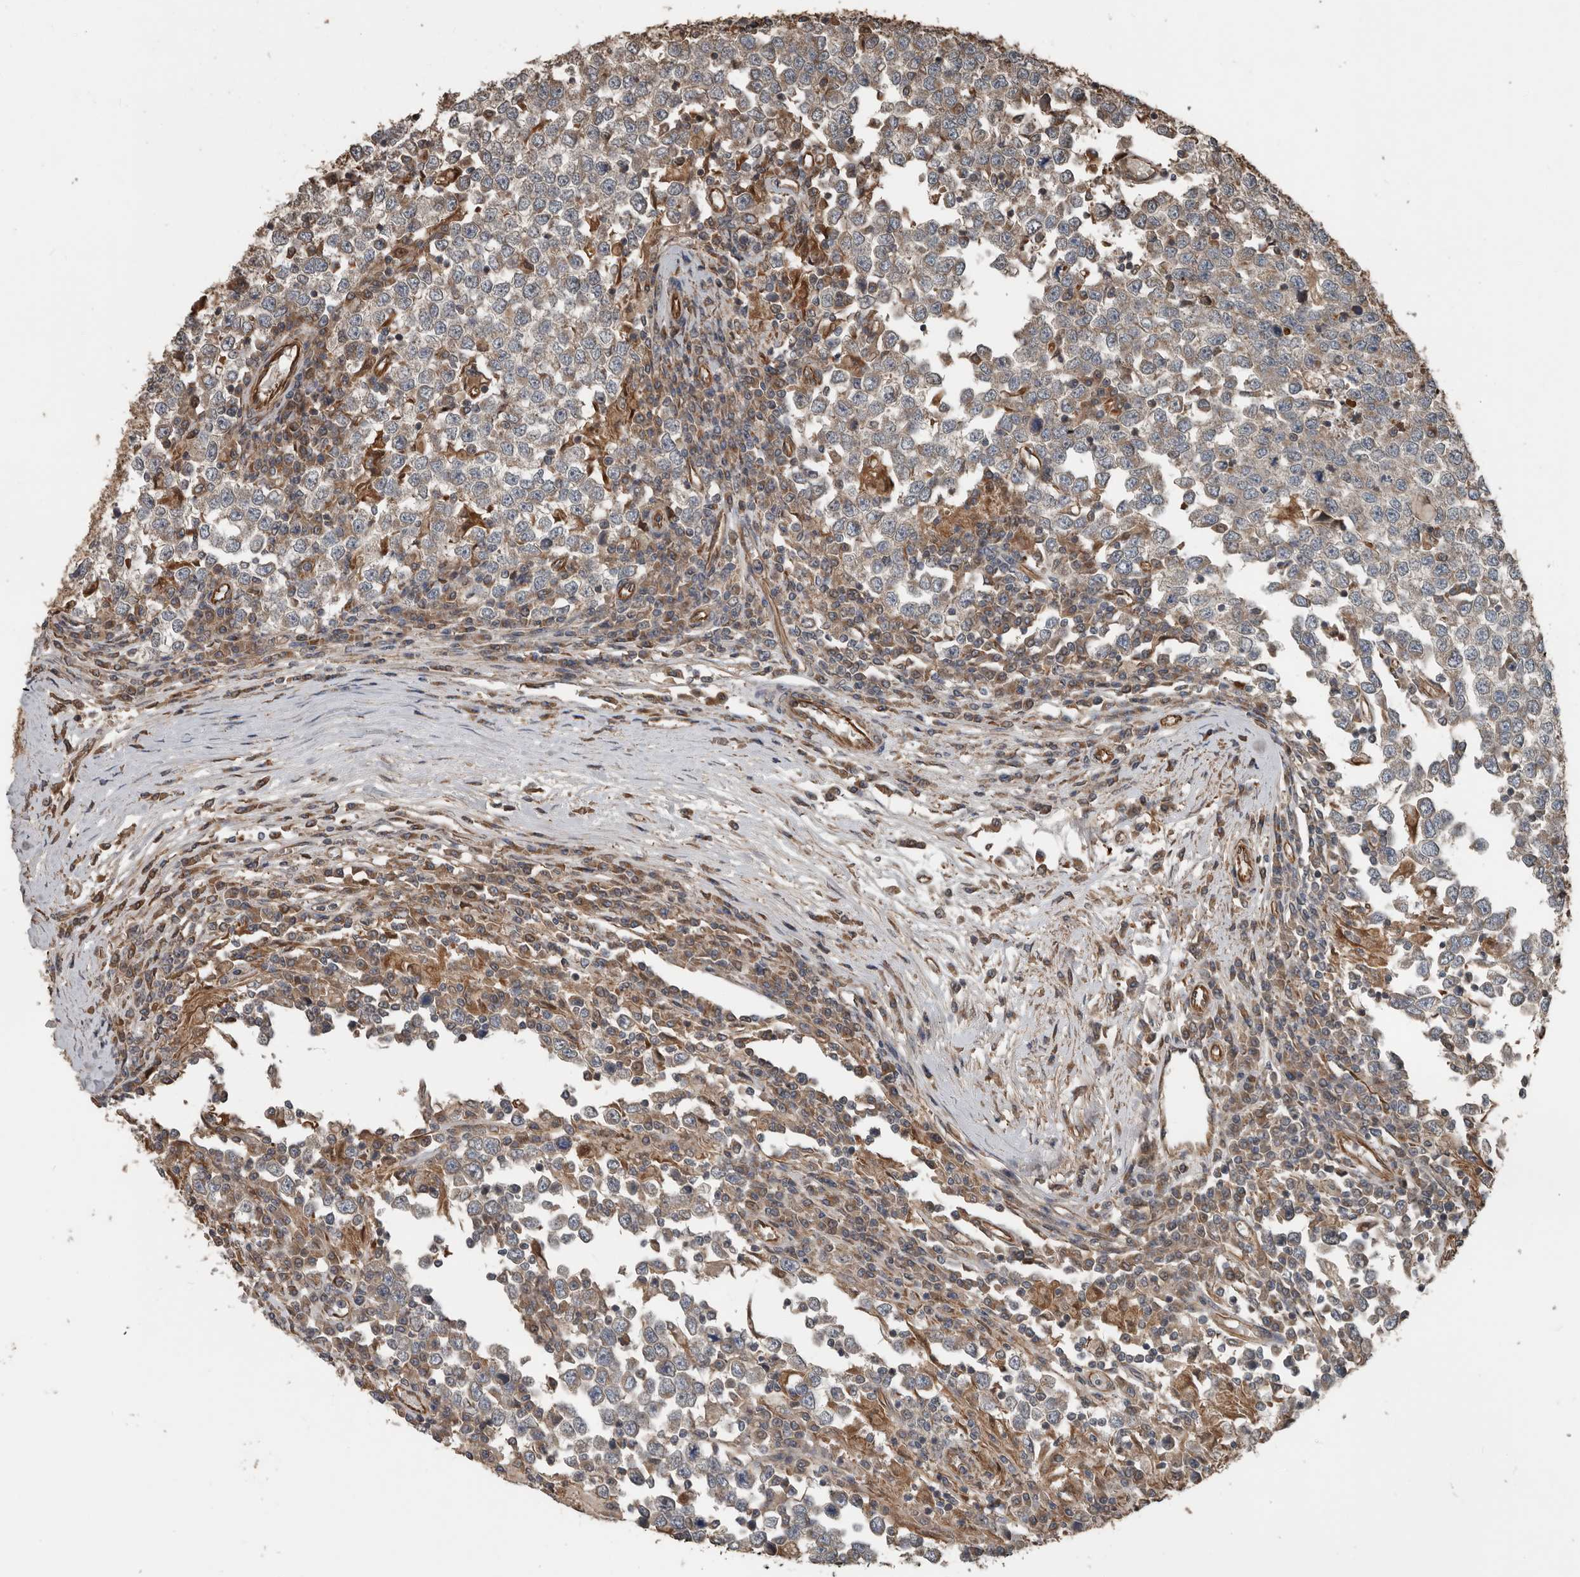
{"staining": {"intensity": "weak", "quantity": ">75%", "location": "cytoplasmic/membranous"}, "tissue": "testis cancer", "cell_type": "Tumor cells", "image_type": "cancer", "snomed": [{"axis": "morphology", "description": "Seminoma, NOS"}, {"axis": "topography", "description": "Testis"}], "caption": "Immunohistochemistry (IHC) (DAB (3,3'-diaminobenzidine)) staining of seminoma (testis) shows weak cytoplasmic/membranous protein staining in about >75% of tumor cells. (Brightfield microscopy of DAB IHC at high magnification).", "gene": "YOD1", "patient": {"sex": "male", "age": 65}}